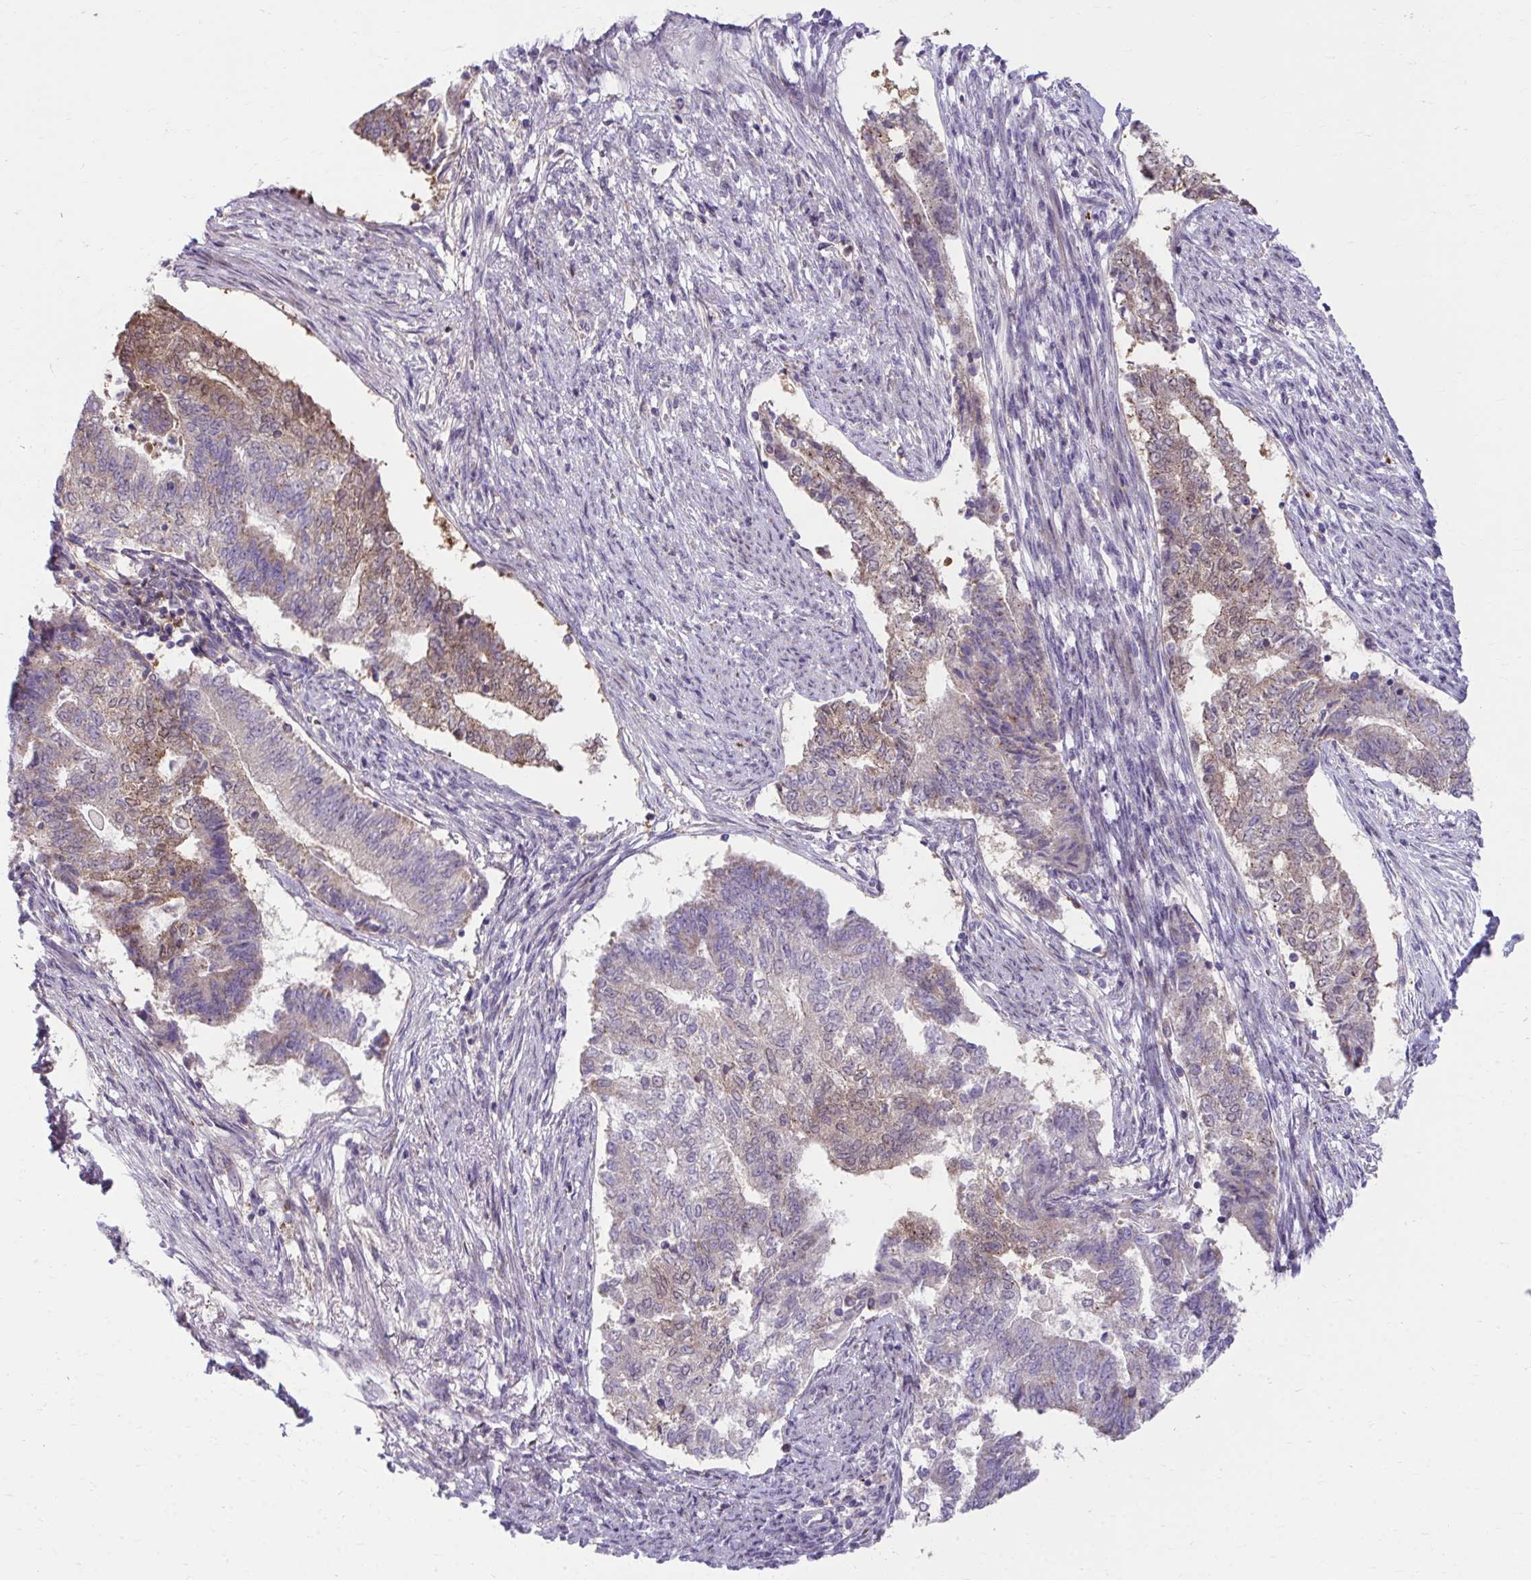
{"staining": {"intensity": "weak", "quantity": "25%-75%", "location": "cytoplasmic/membranous"}, "tissue": "endometrial cancer", "cell_type": "Tumor cells", "image_type": "cancer", "snomed": [{"axis": "morphology", "description": "Adenocarcinoma, NOS"}, {"axis": "topography", "description": "Endometrium"}], "caption": "A high-resolution image shows IHC staining of adenocarcinoma (endometrial), which exhibits weak cytoplasmic/membranous positivity in approximately 25%-75% of tumor cells.", "gene": "C16orf54", "patient": {"sex": "female", "age": 65}}